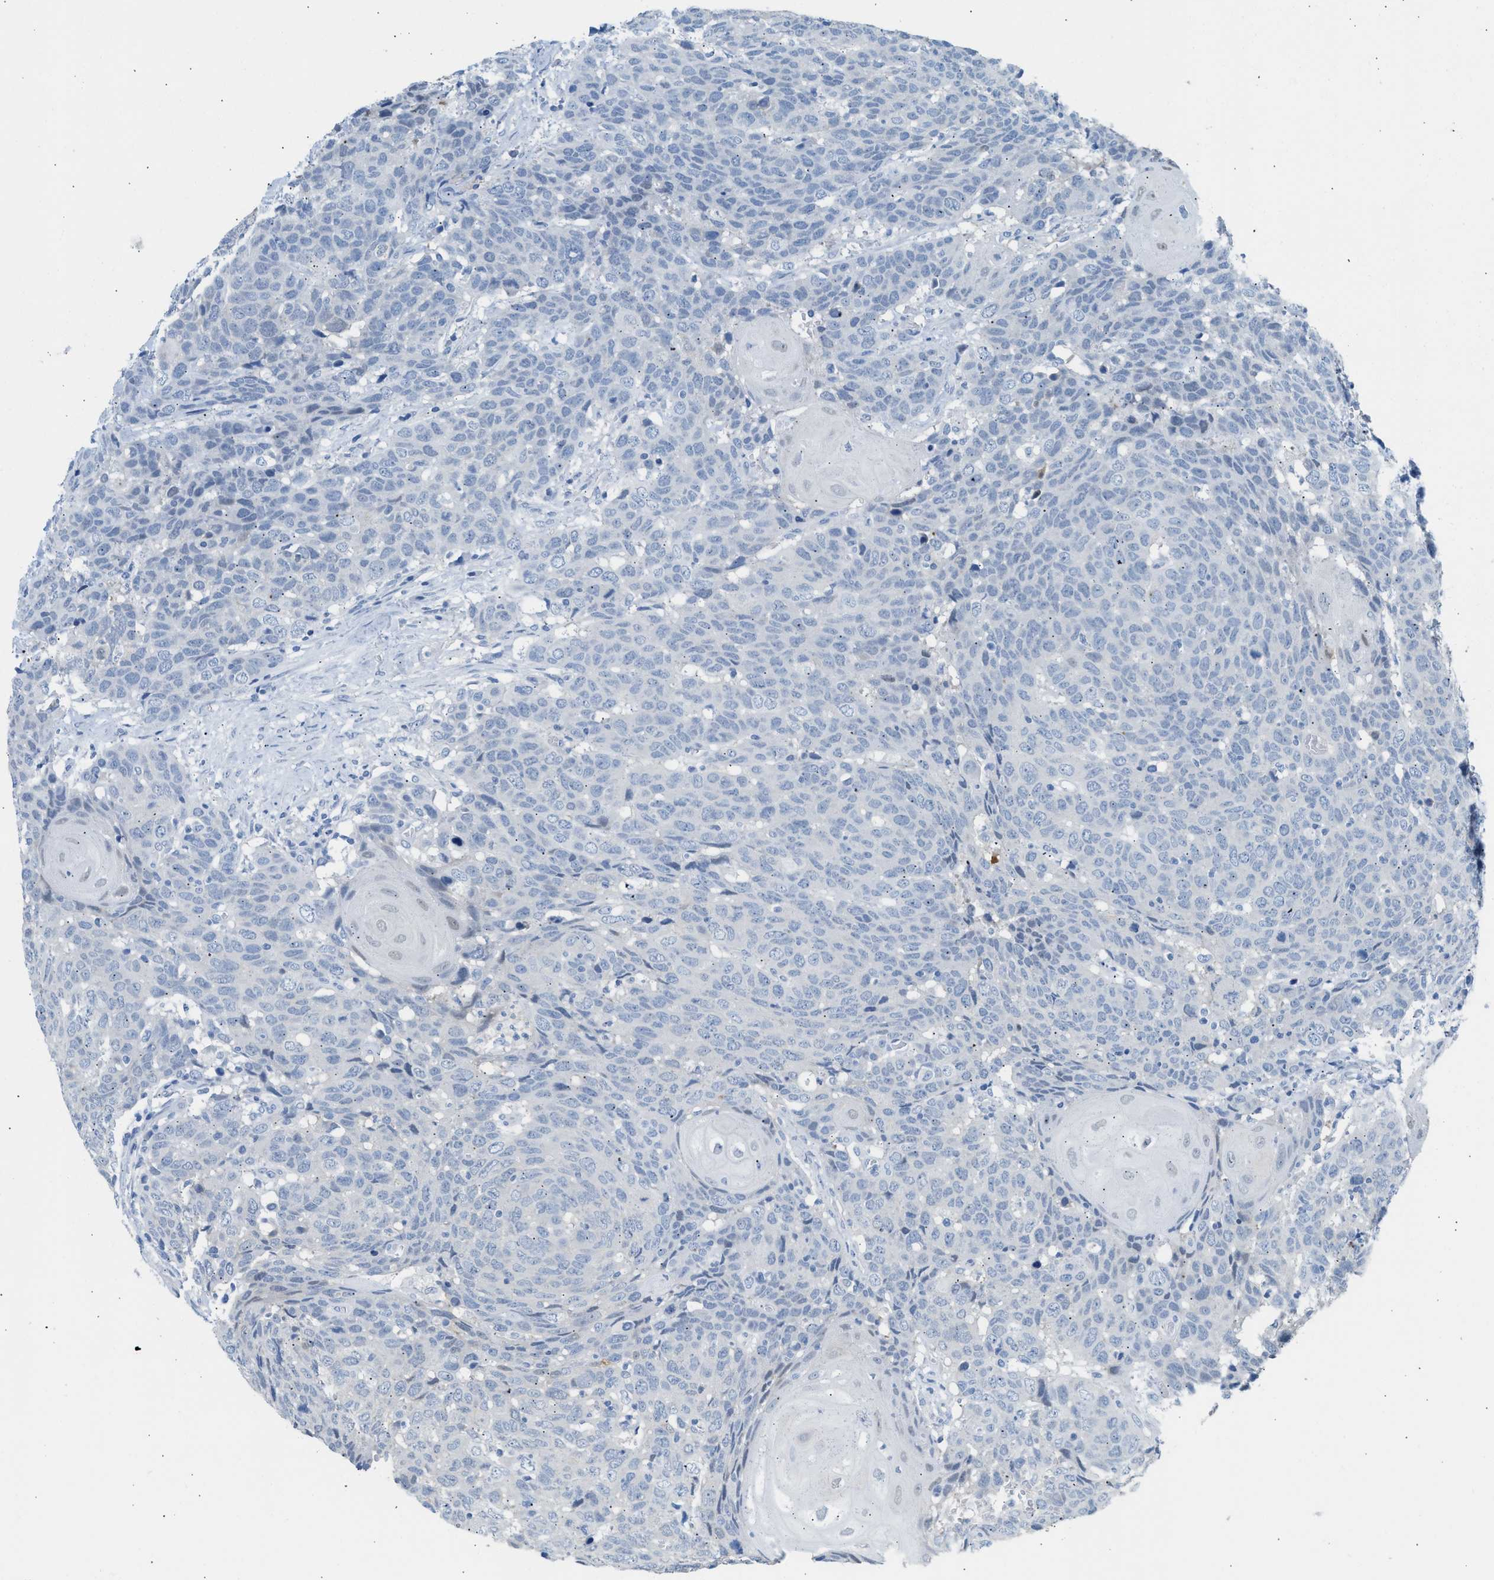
{"staining": {"intensity": "negative", "quantity": "none", "location": "none"}, "tissue": "head and neck cancer", "cell_type": "Tumor cells", "image_type": "cancer", "snomed": [{"axis": "morphology", "description": "Squamous cell carcinoma, NOS"}, {"axis": "topography", "description": "Head-Neck"}], "caption": "The IHC histopathology image has no significant positivity in tumor cells of head and neck squamous cell carcinoma tissue.", "gene": "SPAM1", "patient": {"sex": "male", "age": 66}}